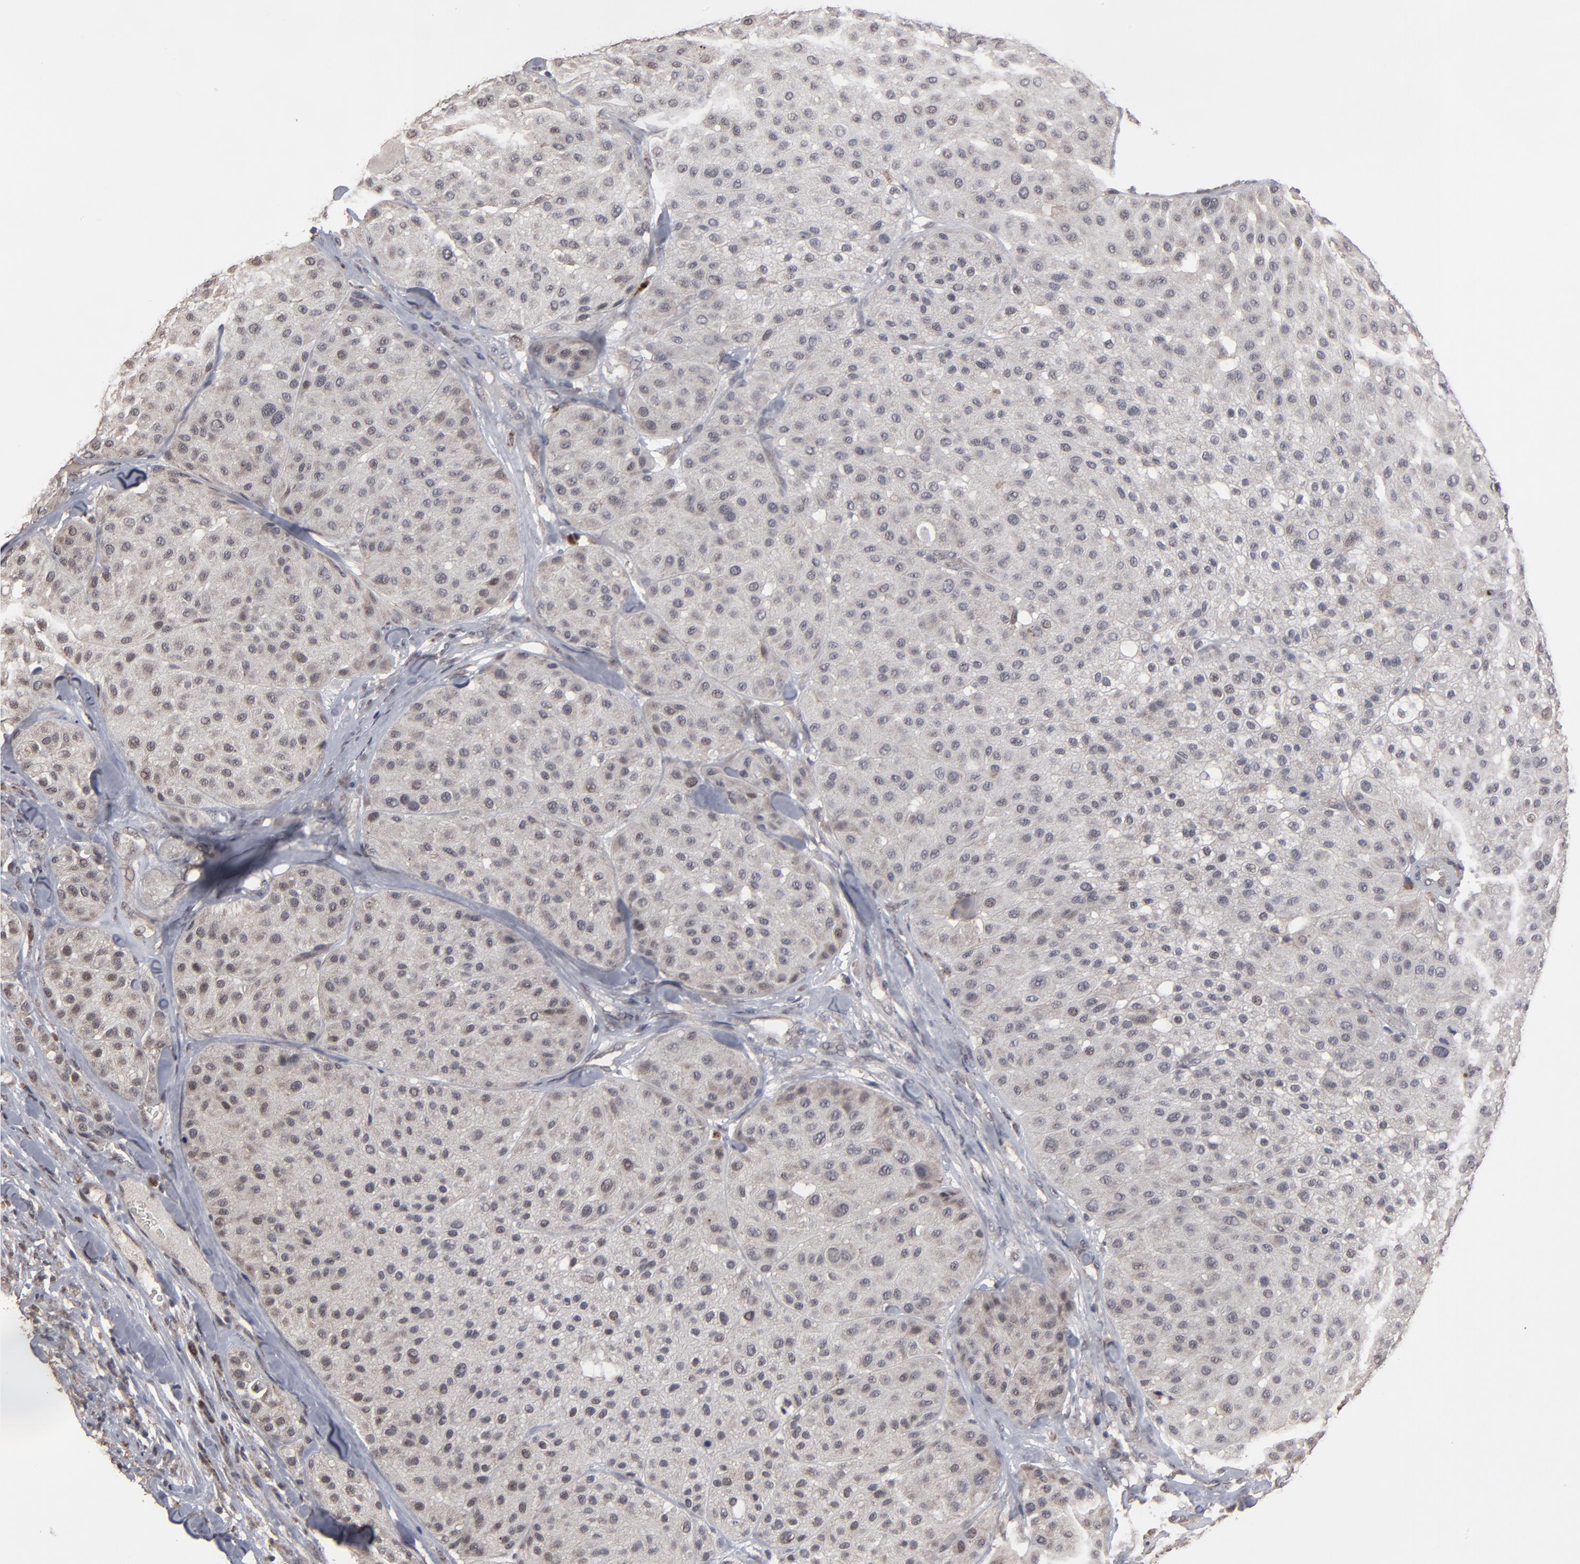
{"staining": {"intensity": "weak", "quantity": "25%-75%", "location": "cytoplasmic/membranous"}, "tissue": "melanoma", "cell_type": "Tumor cells", "image_type": "cancer", "snomed": [{"axis": "morphology", "description": "Normal tissue, NOS"}, {"axis": "morphology", "description": "Malignant melanoma, Metastatic site"}, {"axis": "topography", "description": "Skin"}], "caption": "Immunohistochemistry (DAB) staining of human melanoma exhibits weak cytoplasmic/membranous protein staining in approximately 25%-75% of tumor cells. Immunohistochemistry (ihc) stains the protein of interest in brown and the nuclei are stained blue.", "gene": "SLC22A17", "patient": {"sex": "male", "age": 41}}